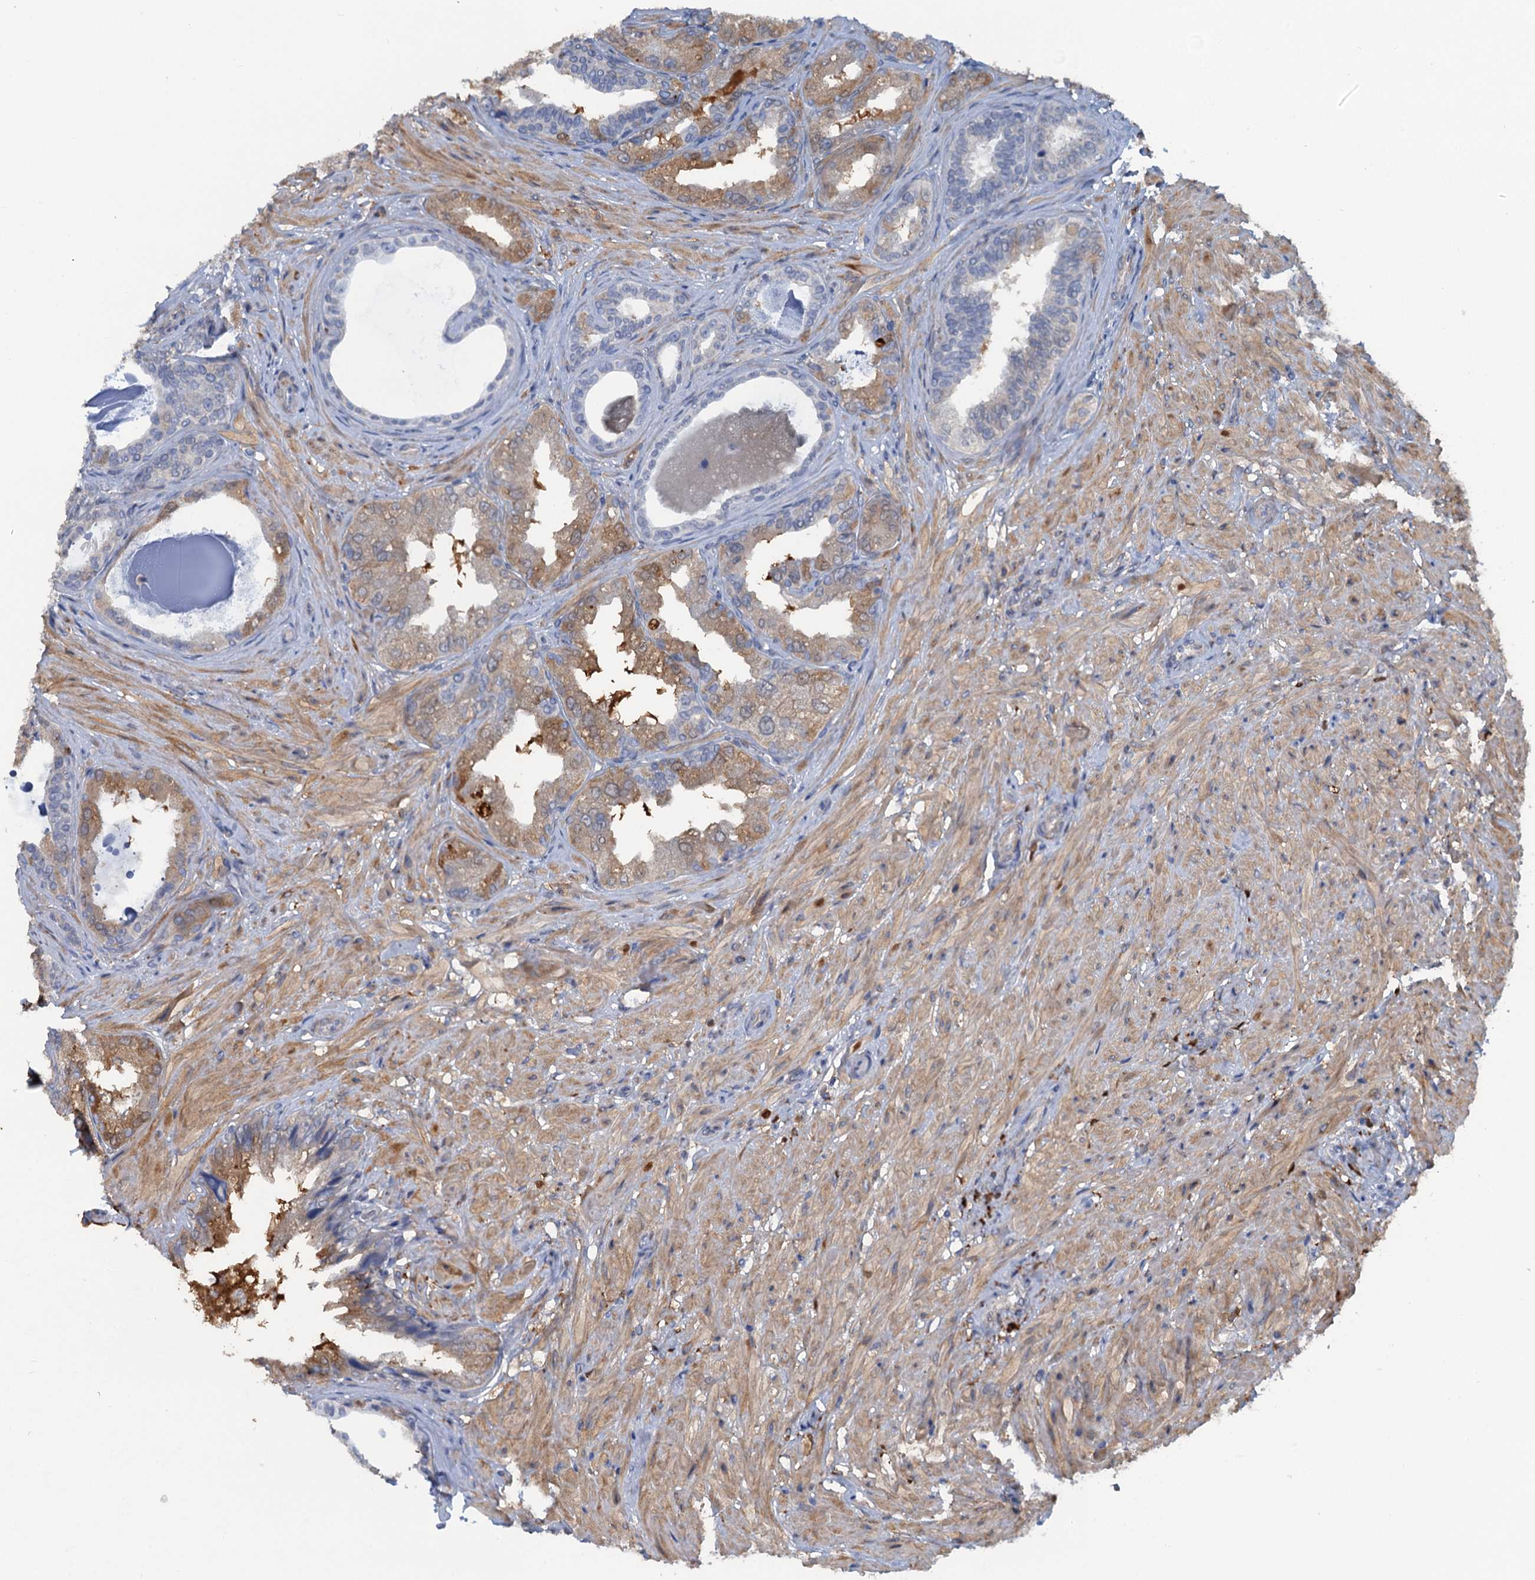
{"staining": {"intensity": "moderate", "quantity": "<25%", "location": "cytoplasmic/membranous"}, "tissue": "seminal vesicle", "cell_type": "Glandular cells", "image_type": "normal", "snomed": [{"axis": "morphology", "description": "Normal tissue, NOS"}, {"axis": "topography", "description": "Seminal veicle"}, {"axis": "topography", "description": "Peripheral nerve tissue"}], "caption": "Immunohistochemical staining of unremarkable human seminal vesicle displays <25% levels of moderate cytoplasmic/membranous protein positivity in approximately <25% of glandular cells. (DAB (3,3'-diaminobenzidine) IHC with brightfield microscopy, high magnification).", "gene": "POGLUT3", "patient": {"sex": "male", "age": 63}}